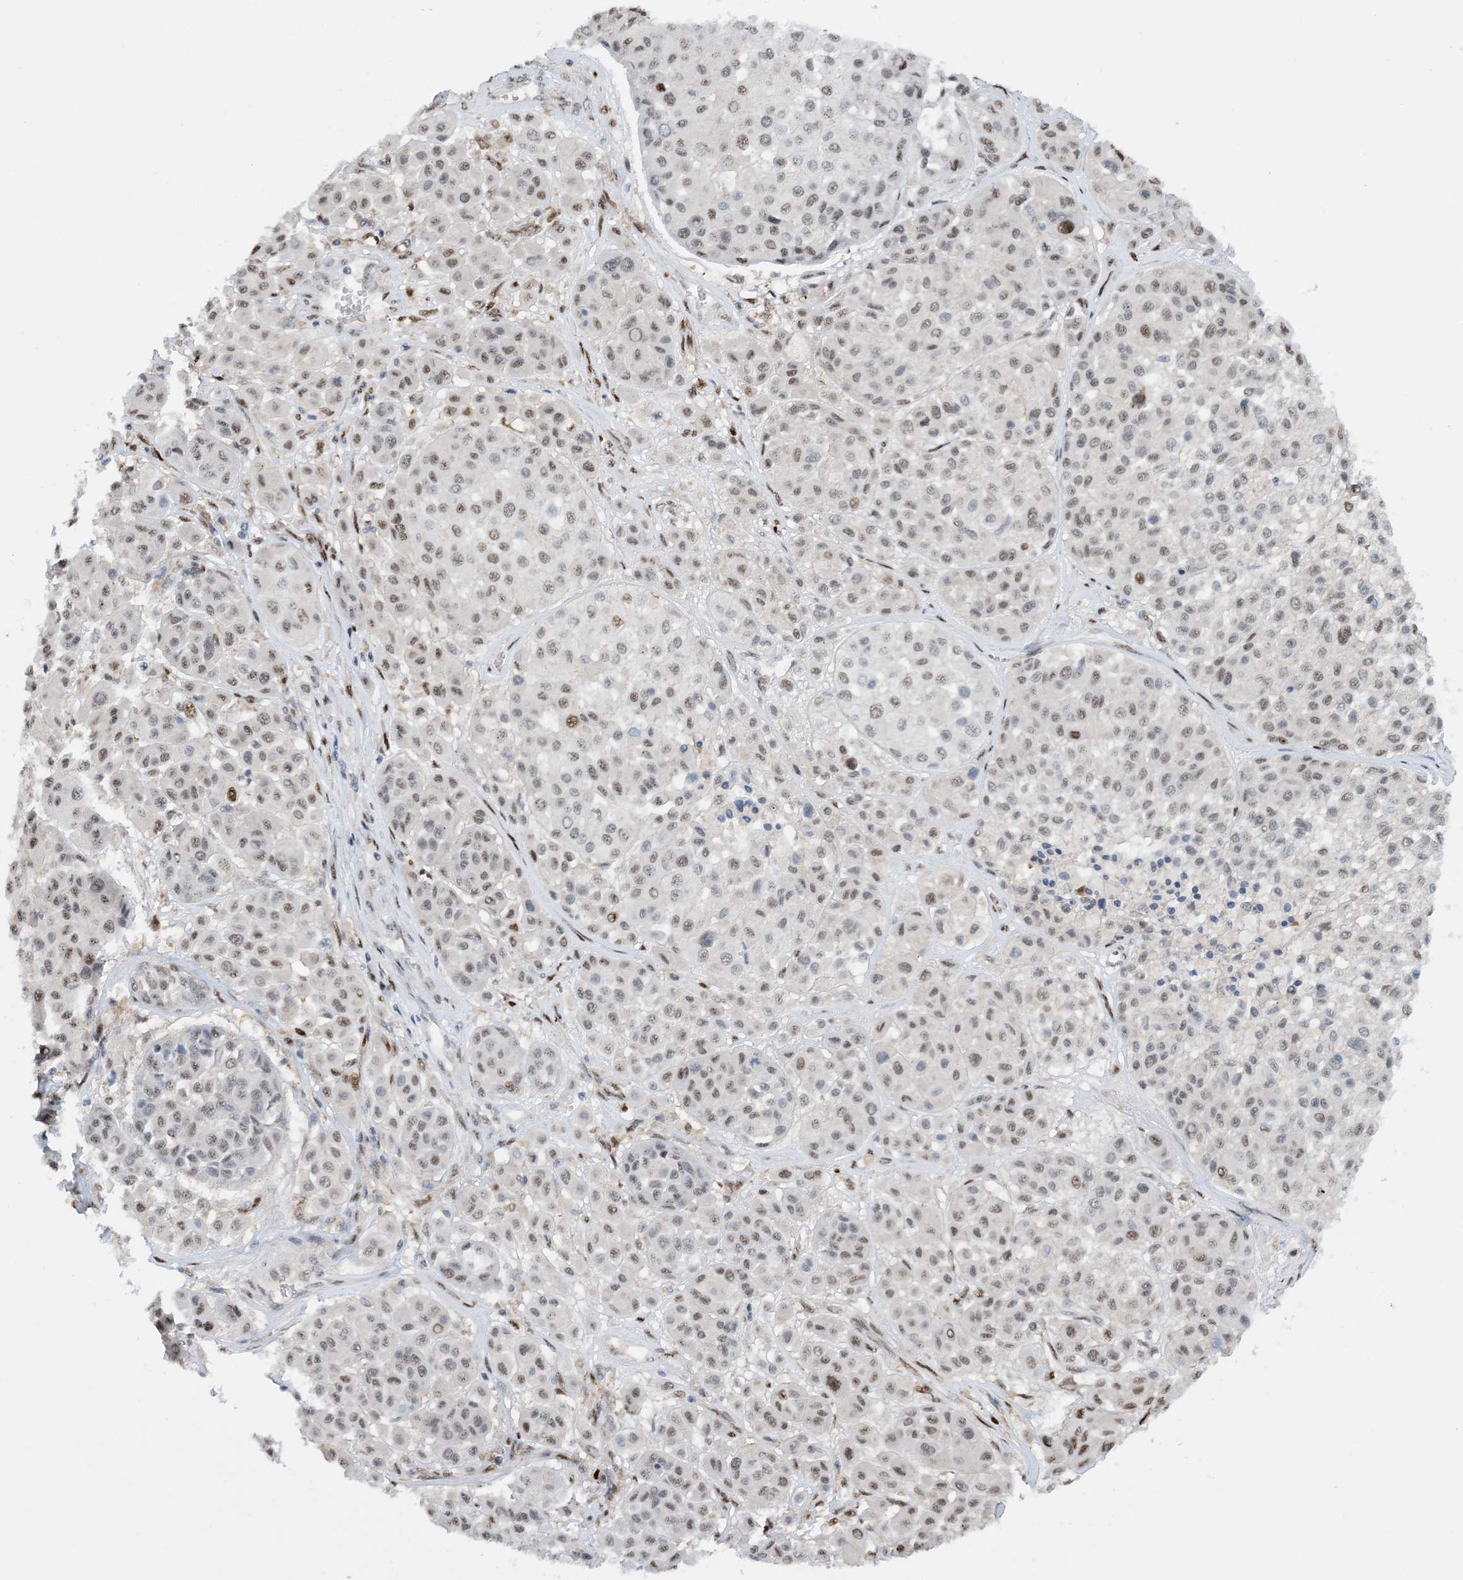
{"staining": {"intensity": "weak", "quantity": ">75%", "location": "nuclear"}, "tissue": "melanoma", "cell_type": "Tumor cells", "image_type": "cancer", "snomed": [{"axis": "morphology", "description": "Malignant melanoma, Metastatic site"}, {"axis": "topography", "description": "Soft tissue"}], "caption": "Tumor cells show low levels of weak nuclear positivity in approximately >75% of cells in human melanoma. The staining was performed using DAB (3,3'-diaminobenzidine) to visualize the protein expression in brown, while the nuclei were stained in blue with hematoxylin (Magnification: 20x).", "gene": "HEMK1", "patient": {"sex": "male", "age": 41}}